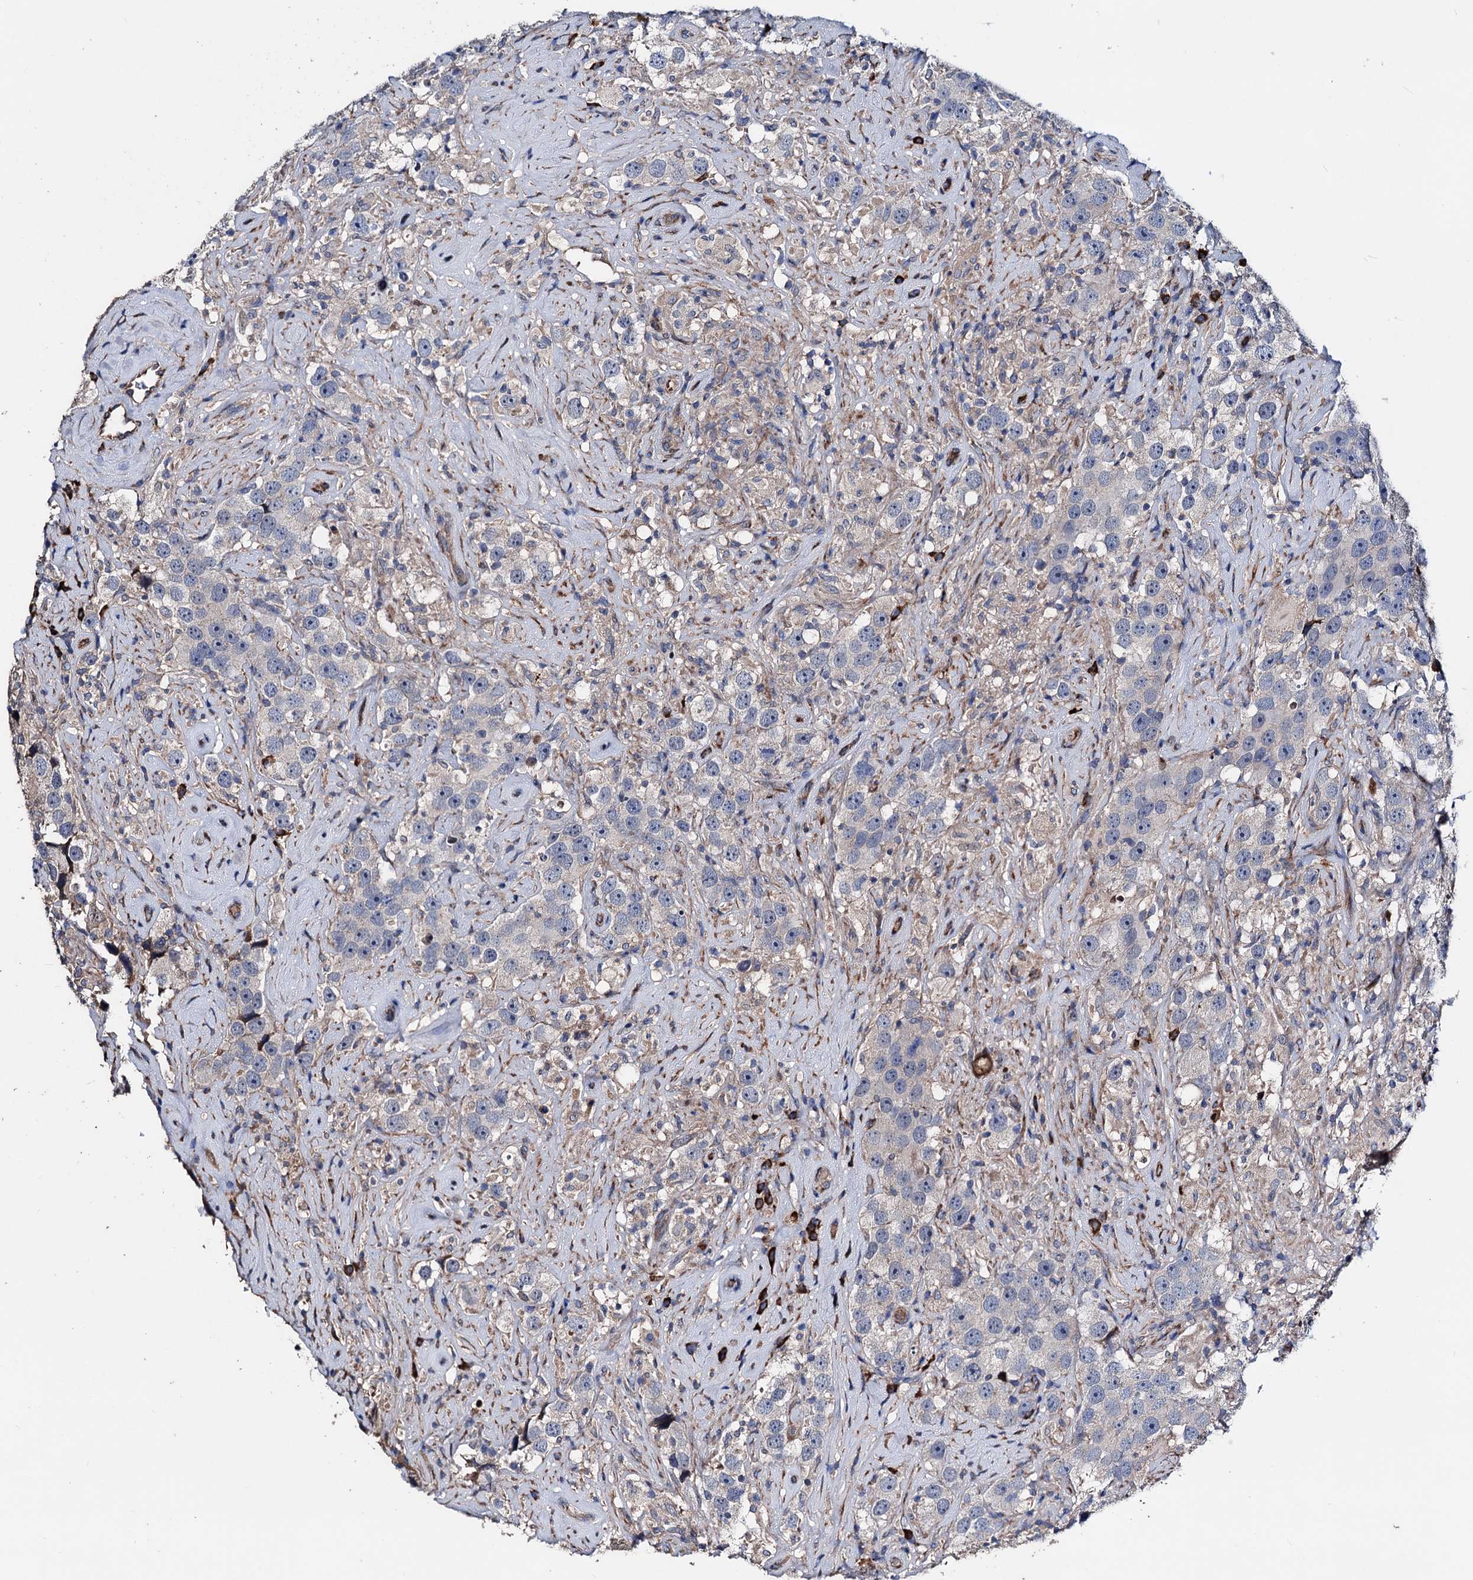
{"staining": {"intensity": "negative", "quantity": "none", "location": "none"}, "tissue": "testis cancer", "cell_type": "Tumor cells", "image_type": "cancer", "snomed": [{"axis": "morphology", "description": "Seminoma, NOS"}, {"axis": "topography", "description": "Testis"}], "caption": "High magnification brightfield microscopy of testis cancer stained with DAB (brown) and counterstained with hematoxylin (blue): tumor cells show no significant positivity.", "gene": "AKAP11", "patient": {"sex": "male", "age": 49}}